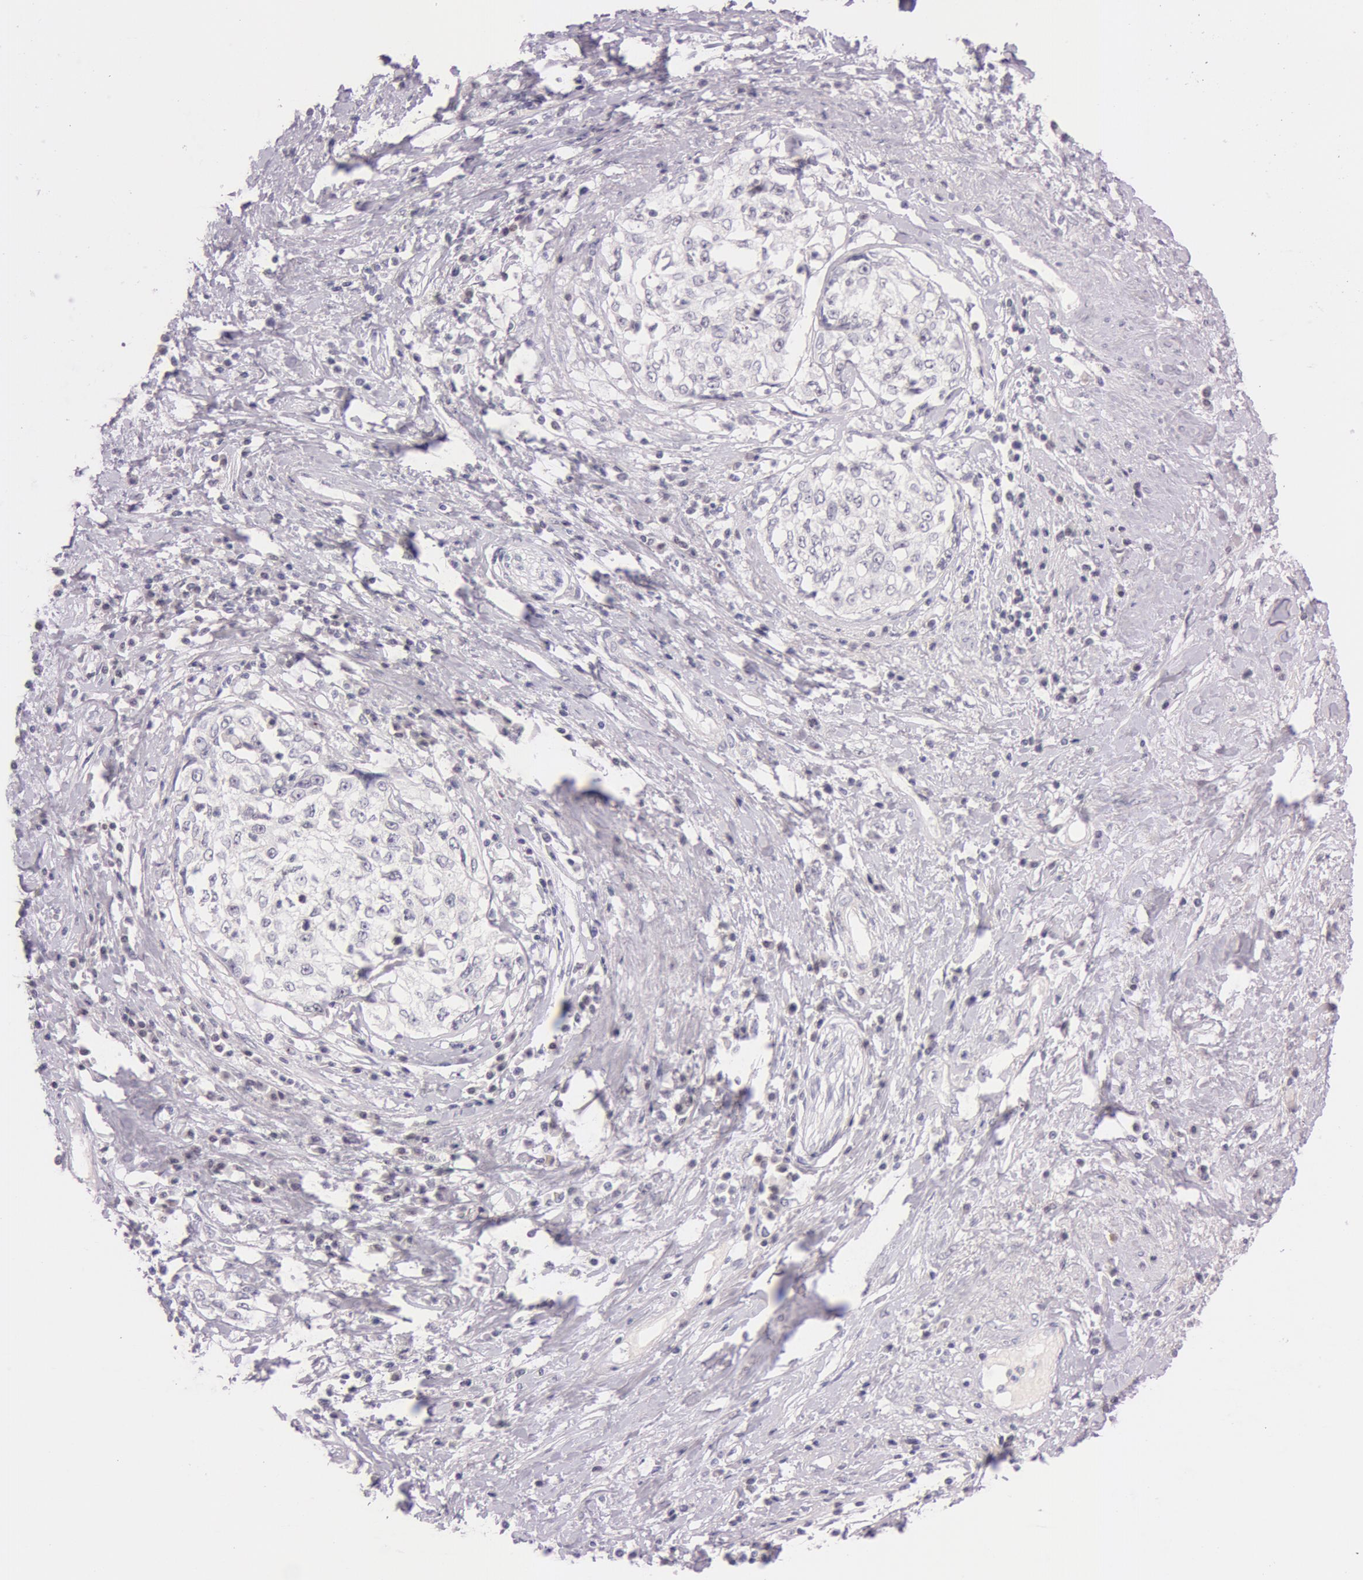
{"staining": {"intensity": "negative", "quantity": "none", "location": "none"}, "tissue": "cervical cancer", "cell_type": "Tumor cells", "image_type": "cancer", "snomed": [{"axis": "morphology", "description": "Squamous cell carcinoma, NOS"}, {"axis": "topography", "description": "Cervix"}], "caption": "A micrograph of human cervical cancer is negative for staining in tumor cells.", "gene": "FBL", "patient": {"sex": "female", "age": 57}}